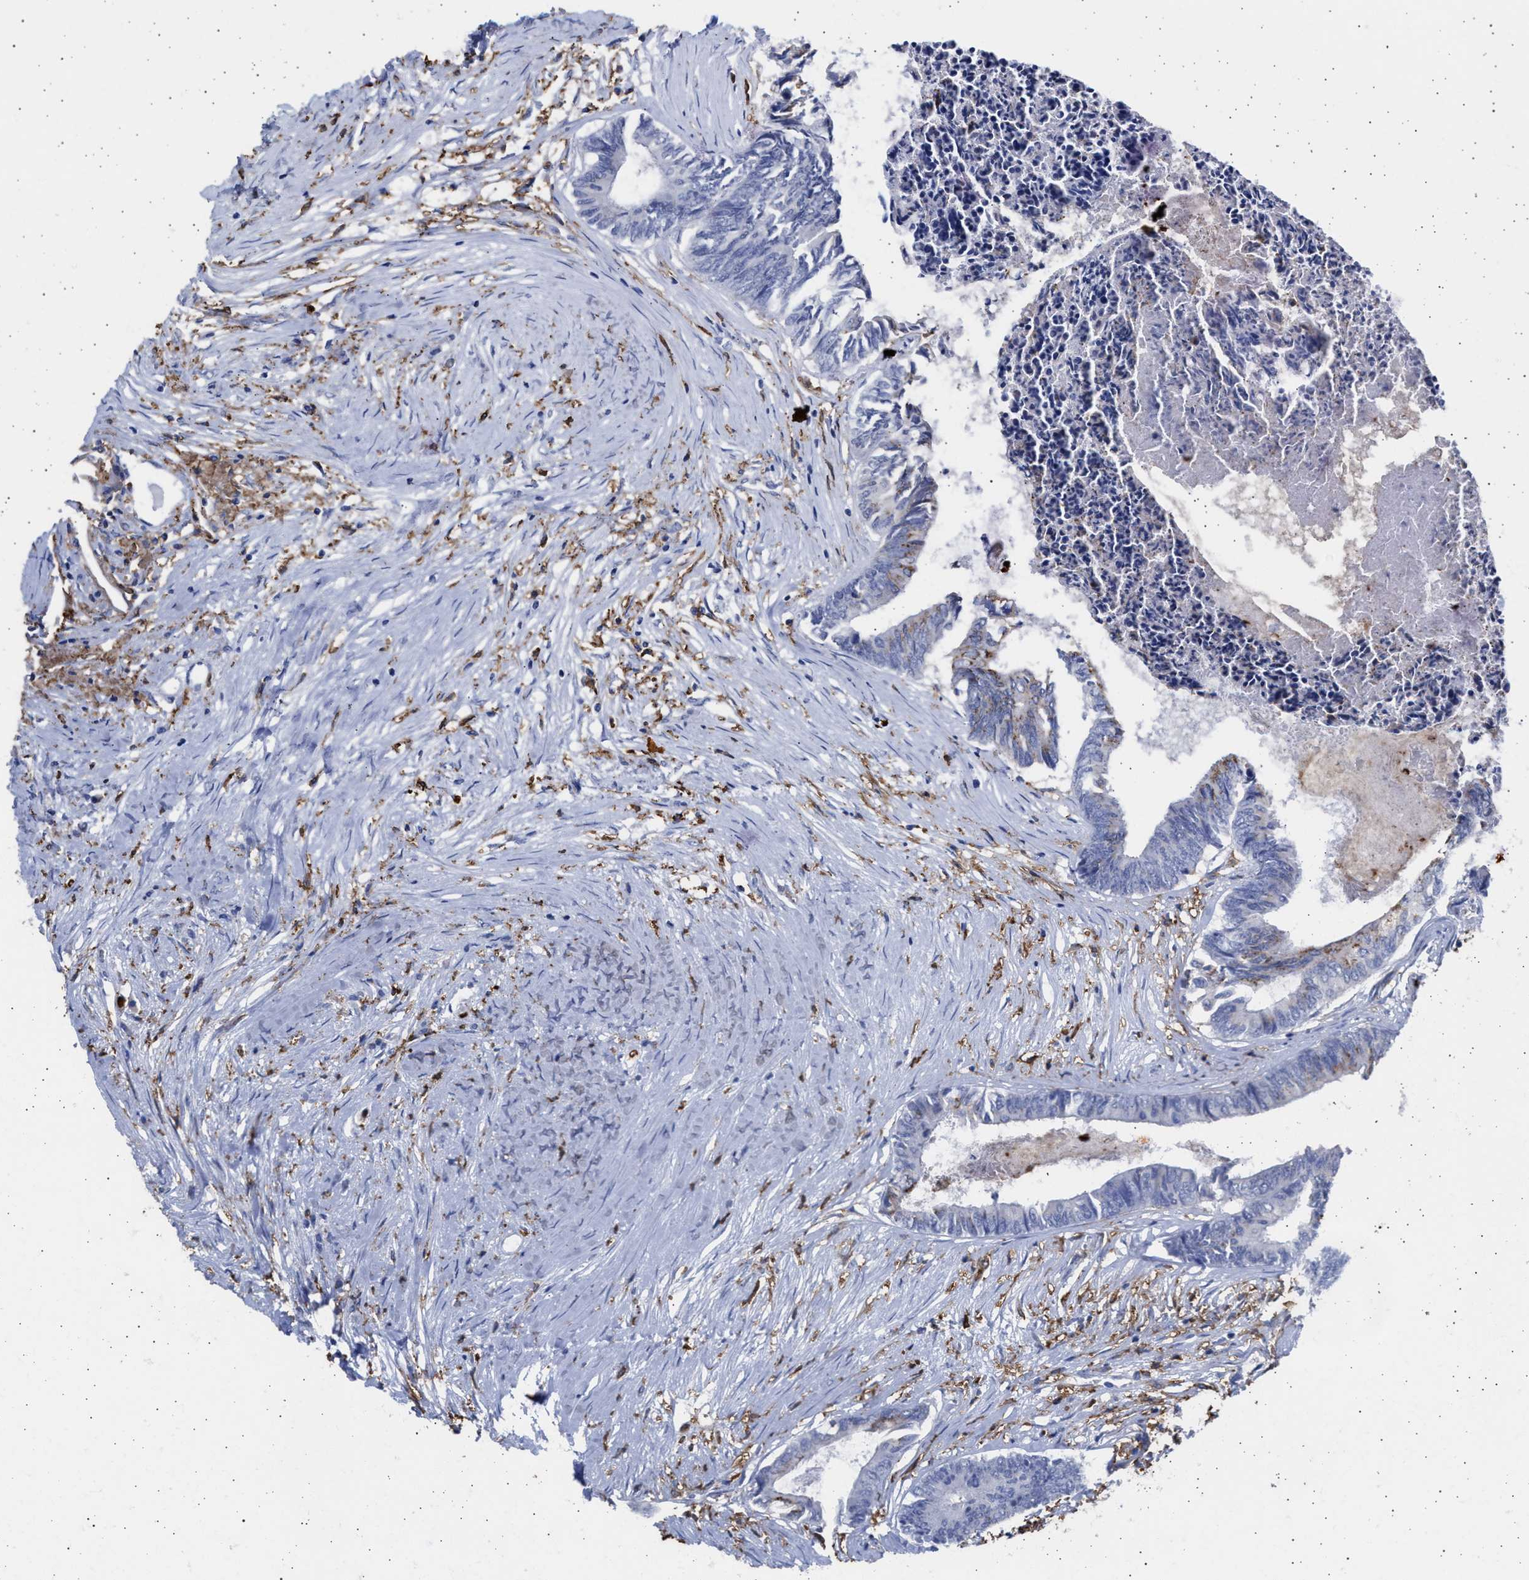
{"staining": {"intensity": "weak", "quantity": "<25%", "location": "cytoplasmic/membranous"}, "tissue": "colorectal cancer", "cell_type": "Tumor cells", "image_type": "cancer", "snomed": [{"axis": "morphology", "description": "Adenocarcinoma, NOS"}, {"axis": "topography", "description": "Rectum"}], "caption": "A micrograph of colorectal cancer (adenocarcinoma) stained for a protein displays no brown staining in tumor cells.", "gene": "FCER1A", "patient": {"sex": "male", "age": 63}}